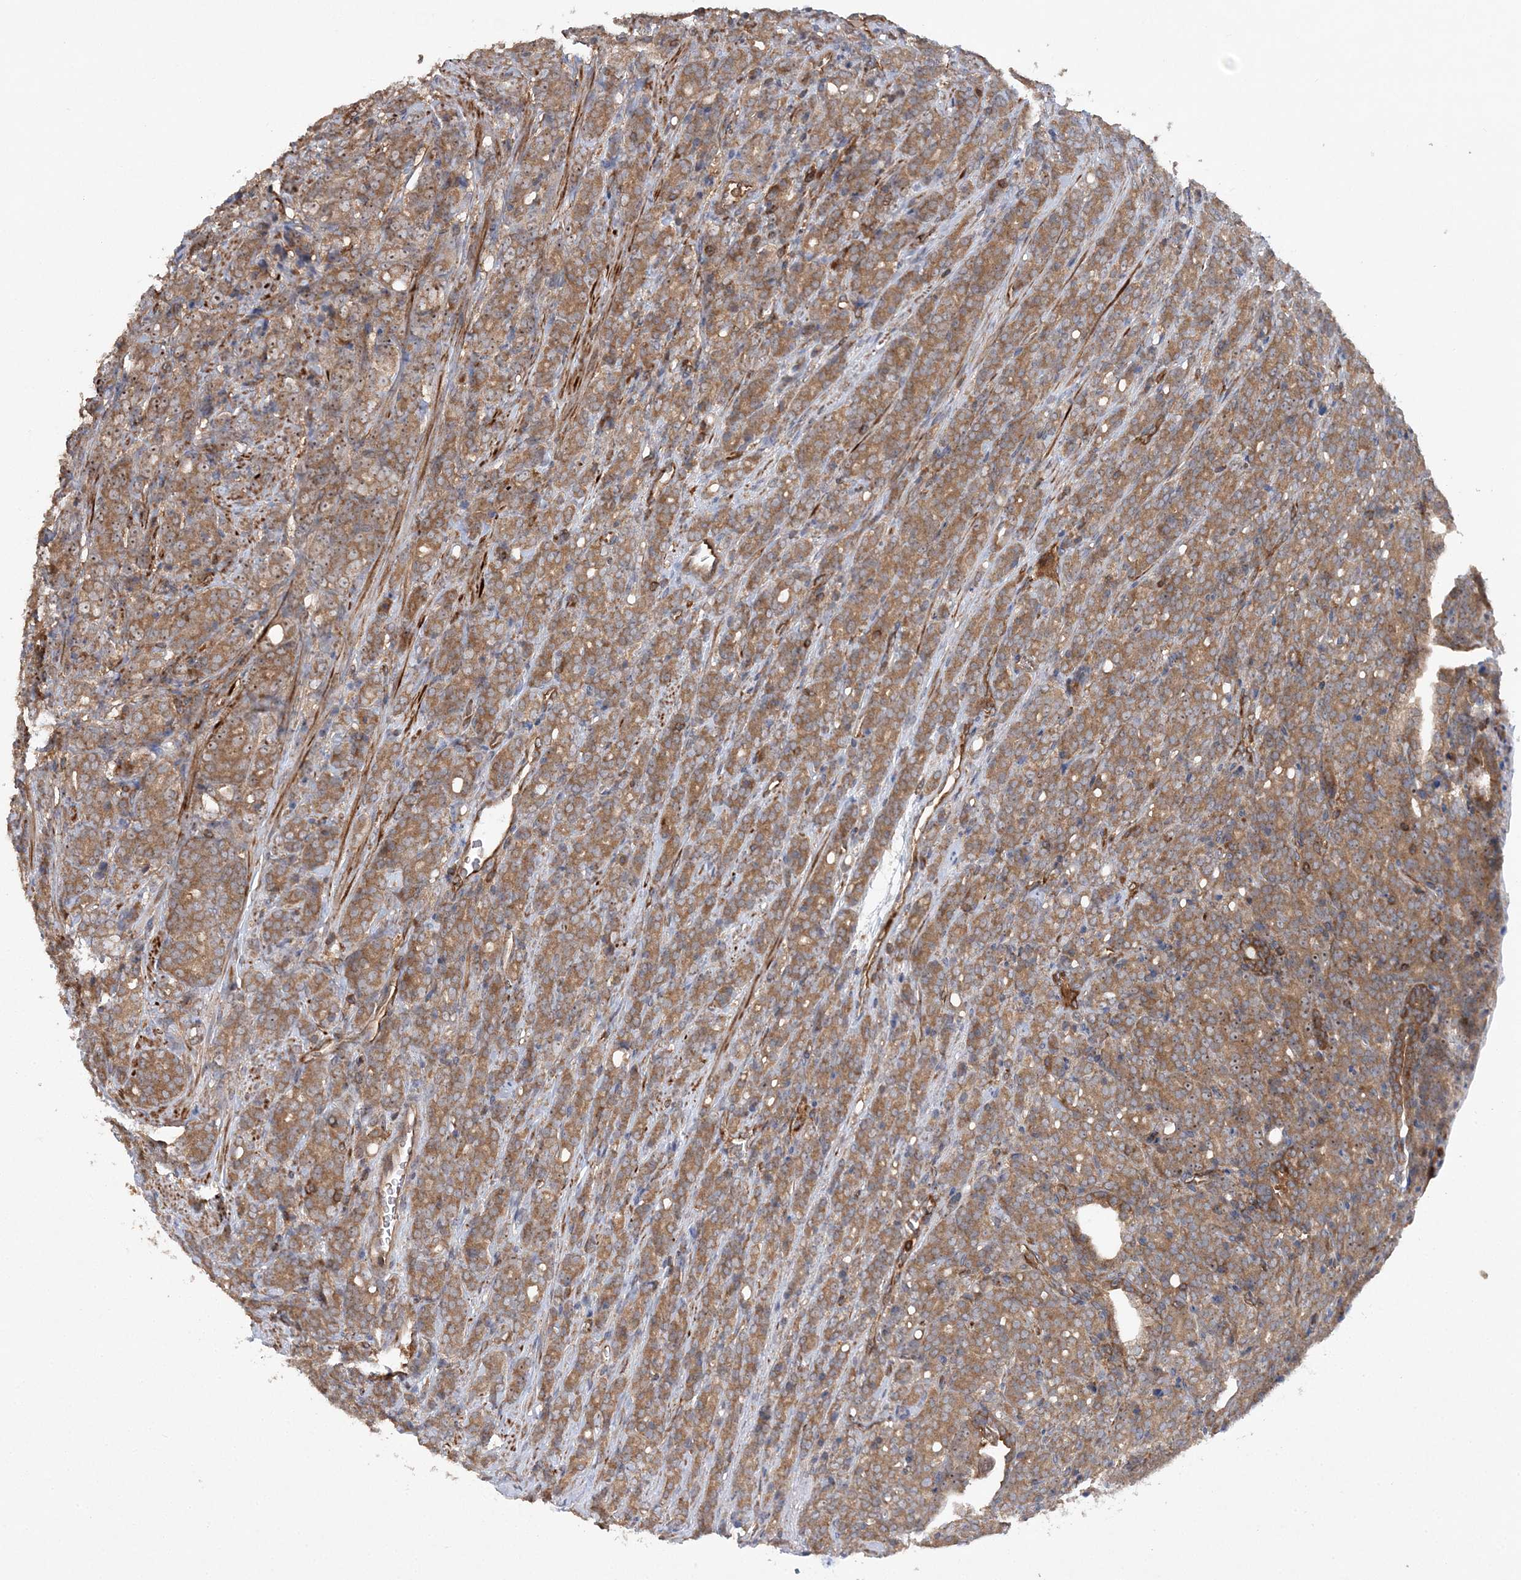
{"staining": {"intensity": "moderate", "quantity": ">75%", "location": "cytoplasmic/membranous,nuclear"}, "tissue": "prostate cancer", "cell_type": "Tumor cells", "image_type": "cancer", "snomed": [{"axis": "morphology", "description": "Adenocarcinoma, High grade"}, {"axis": "topography", "description": "Prostate"}], "caption": "Brown immunohistochemical staining in human prostate cancer shows moderate cytoplasmic/membranous and nuclear expression in about >75% of tumor cells. The protein of interest is stained brown, and the nuclei are stained in blue (DAB (3,3'-diaminobenzidine) IHC with brightfield microscopy, high magnification).", "gene": "ACAP2", "patient": {"sex": "male", "age": 62}}